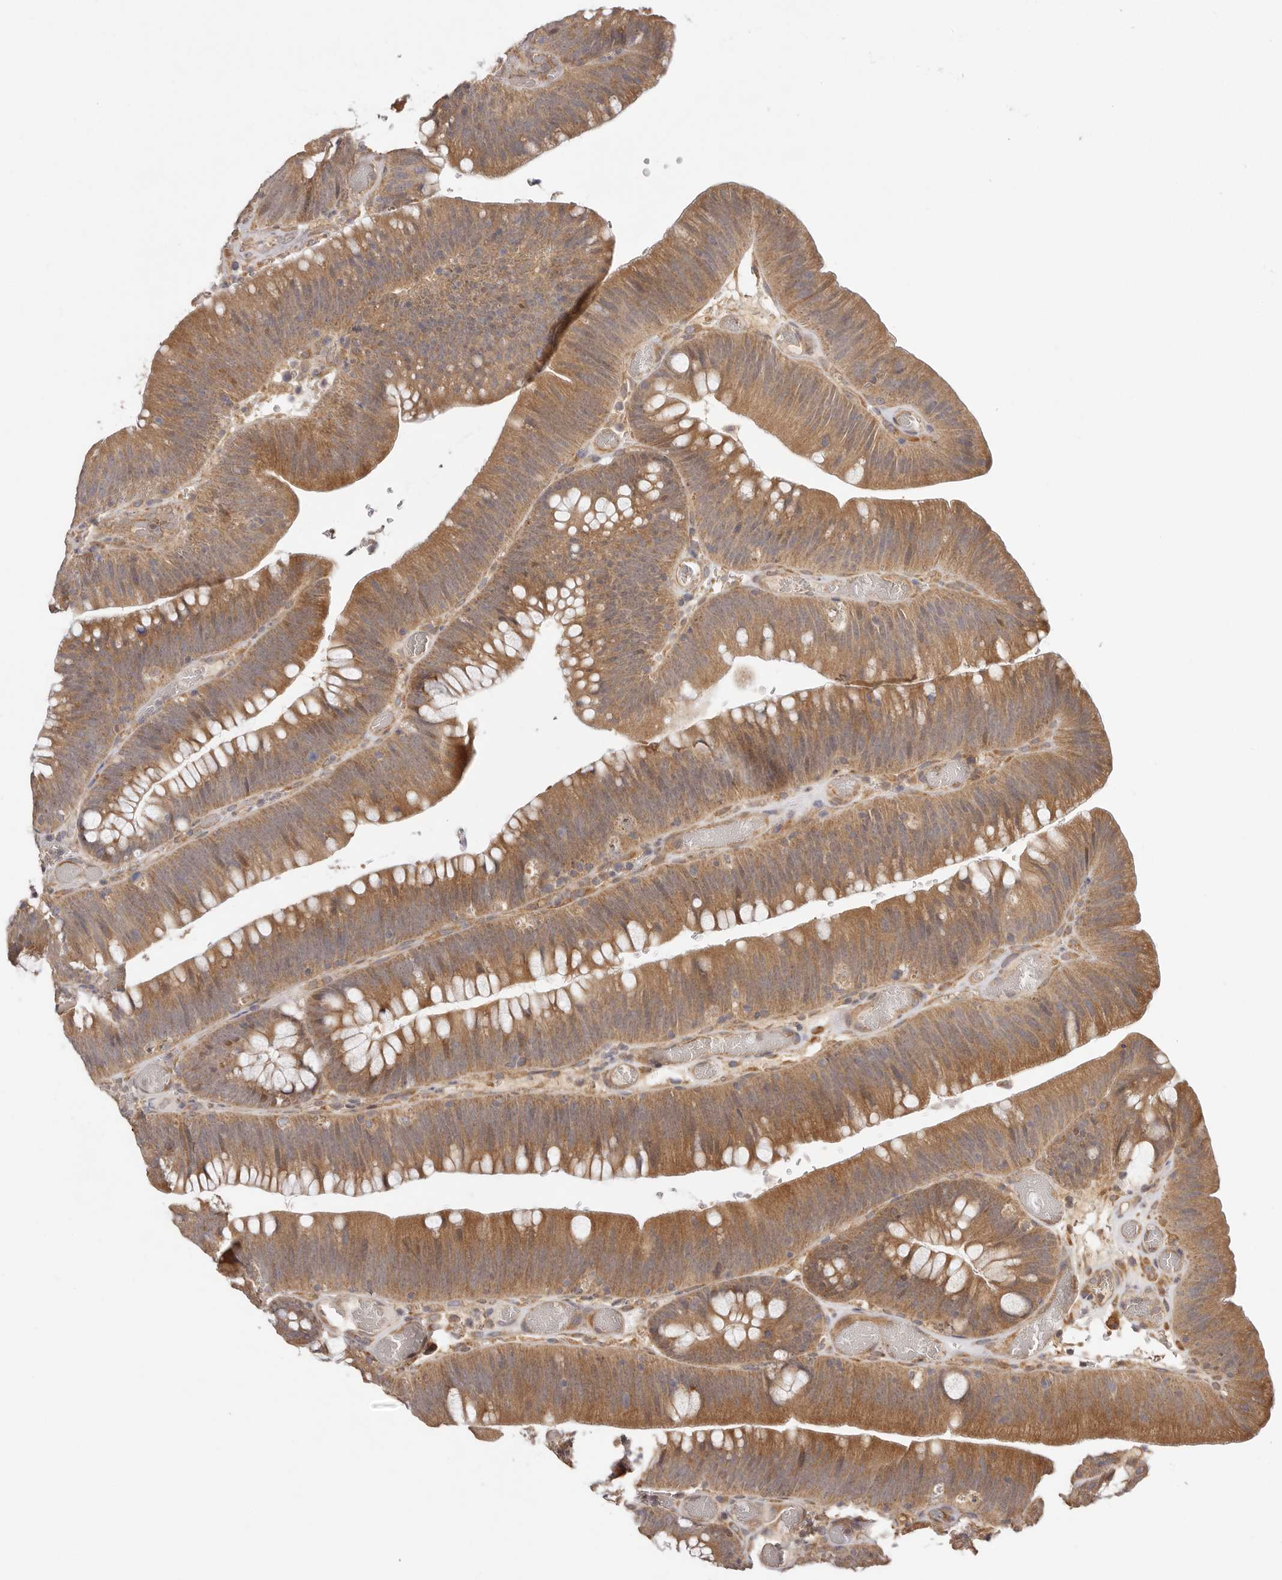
{"staining": {"intensity": "moderate", "quantity": ">75%", "location": "cytoplasmic/membranous"}, "tissue": "colorectal cancer", "cell_type": "Tumor cells", "image_type": "cancer", "snomed": [{"axis": "morphology", "description": "Normal tissue, NOS"}, {"axis": "topography", "description": "Colon"}], "caption": "Tumor cells exhibit moderate cytoplasmic/membranous staining in approximately >75% of cells in colorectal cancer.", "gene": "UBR2", "patient": {"sex": "female", "age": 82}}